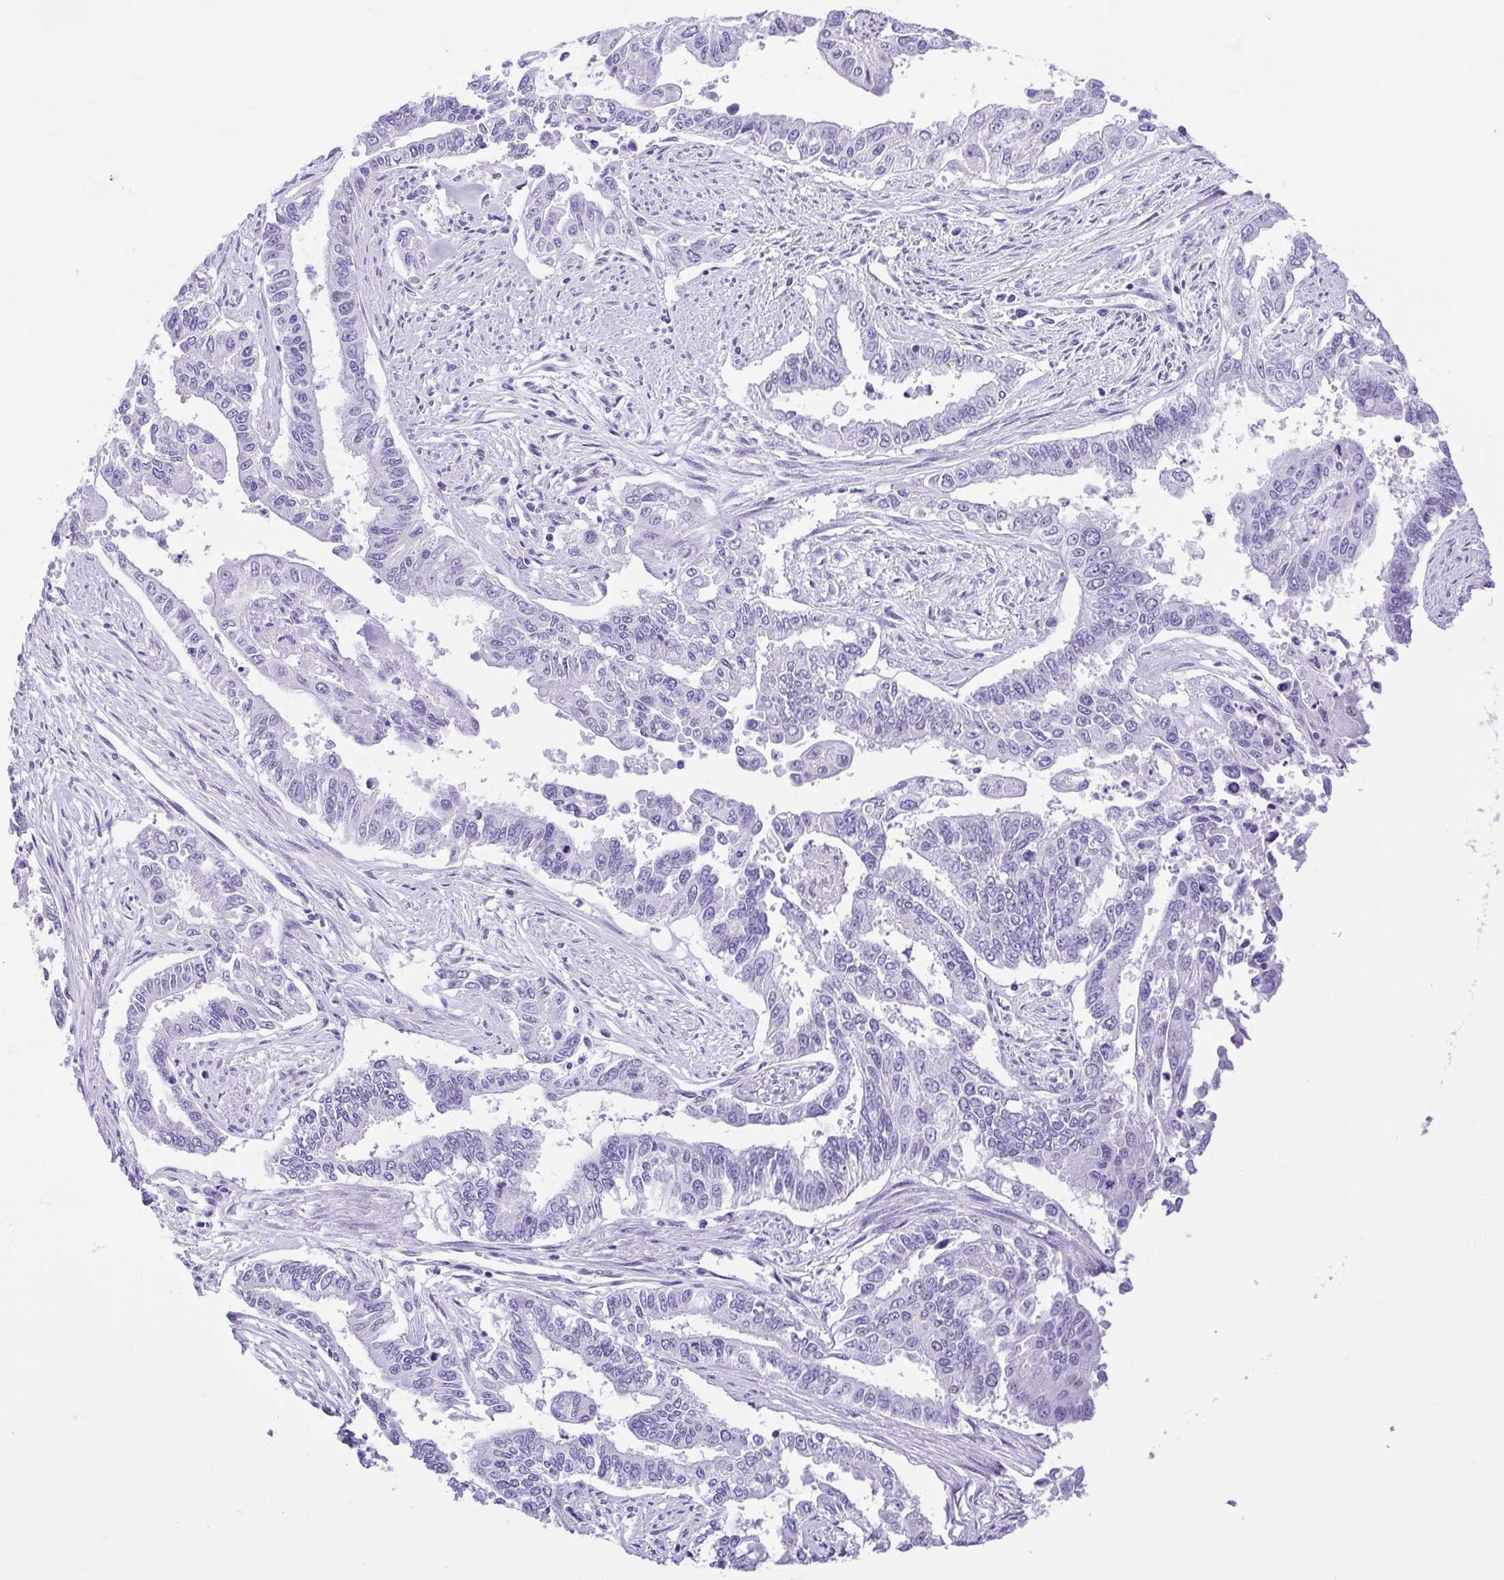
{"staining": {"intensity": "negative", "quantity": "none", "location": "none"}, "tissue": "endometrial cancer", "cell_type": "Tumor cells", "image_type": "cancer", "snomed": [{"axis": "morphology", "description": "Adenocarcinoma, NOS"}, {"axis": "topography", "description": "Uterus"}], "caption": "DAB (3,3'-diaminobenzidine) immunohistochemical staining of endometrial cancer reveals no significant staining in tumor cells.", "gene": "CDSN", "patient": {"sex": "female", "age": 59}}